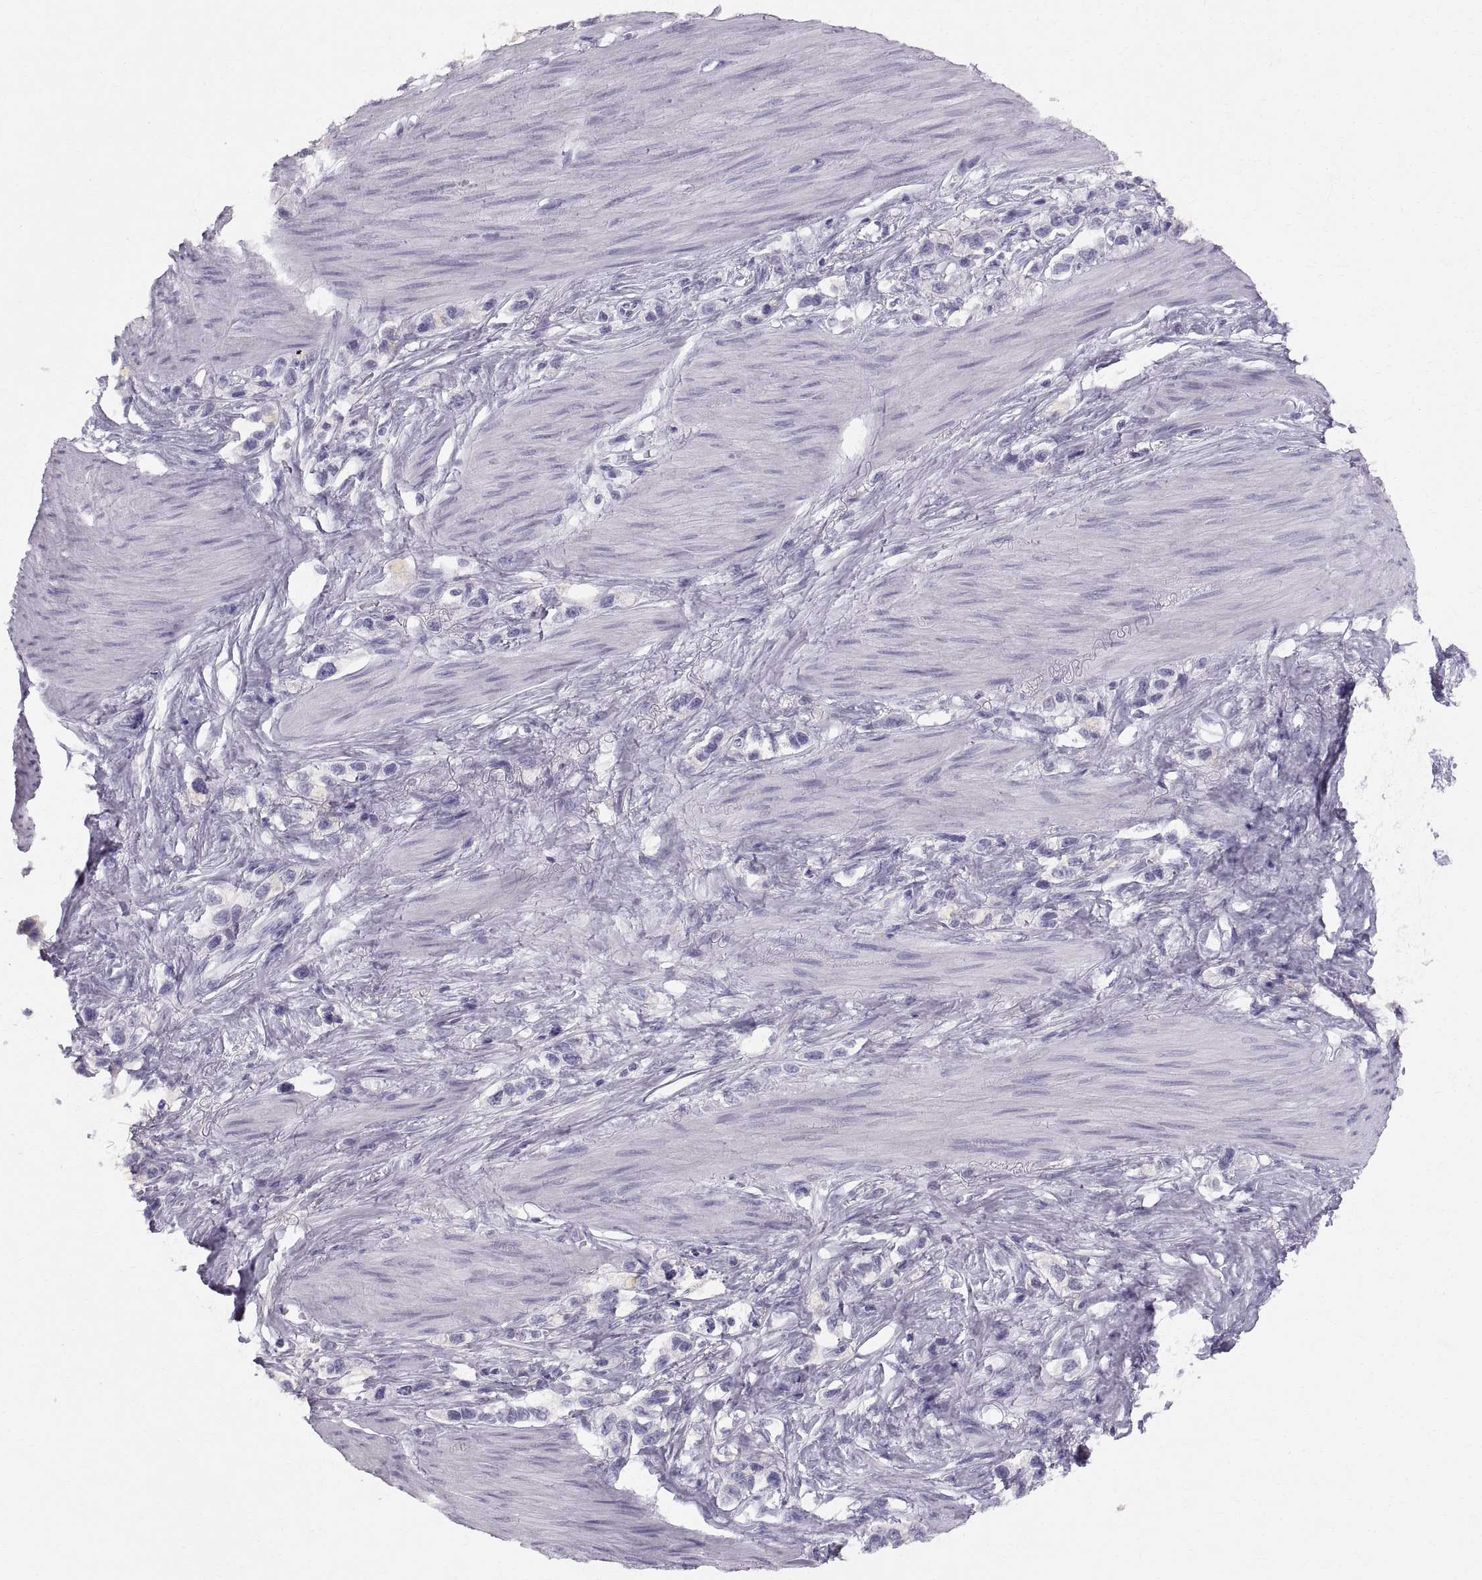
{"staining": {"intensity": "negative", "quantity": "none", "location": "none"}, "tissue": "stomach cancer", "cell_type": "Tumor cells", "image_type": "cancer", "snomed": [{"axis": "morphology", "description": "Normal tissue, NOS"}, {"axis": "morphology", "description": "Adenocarcinoma, NOS"}, {"axis": "morphology", "description": "Adenocarcinoma, High grade"}, {"axis": "topography", "description": "Stomach, upper"}, {"axis": "topography", "description": "Stomach"}], "caption": "The micrograph shows no staining of tumor cells in stomach cancer.", "gene": "SLC22A6", "patient": {"sex": "female", "age": 65}}